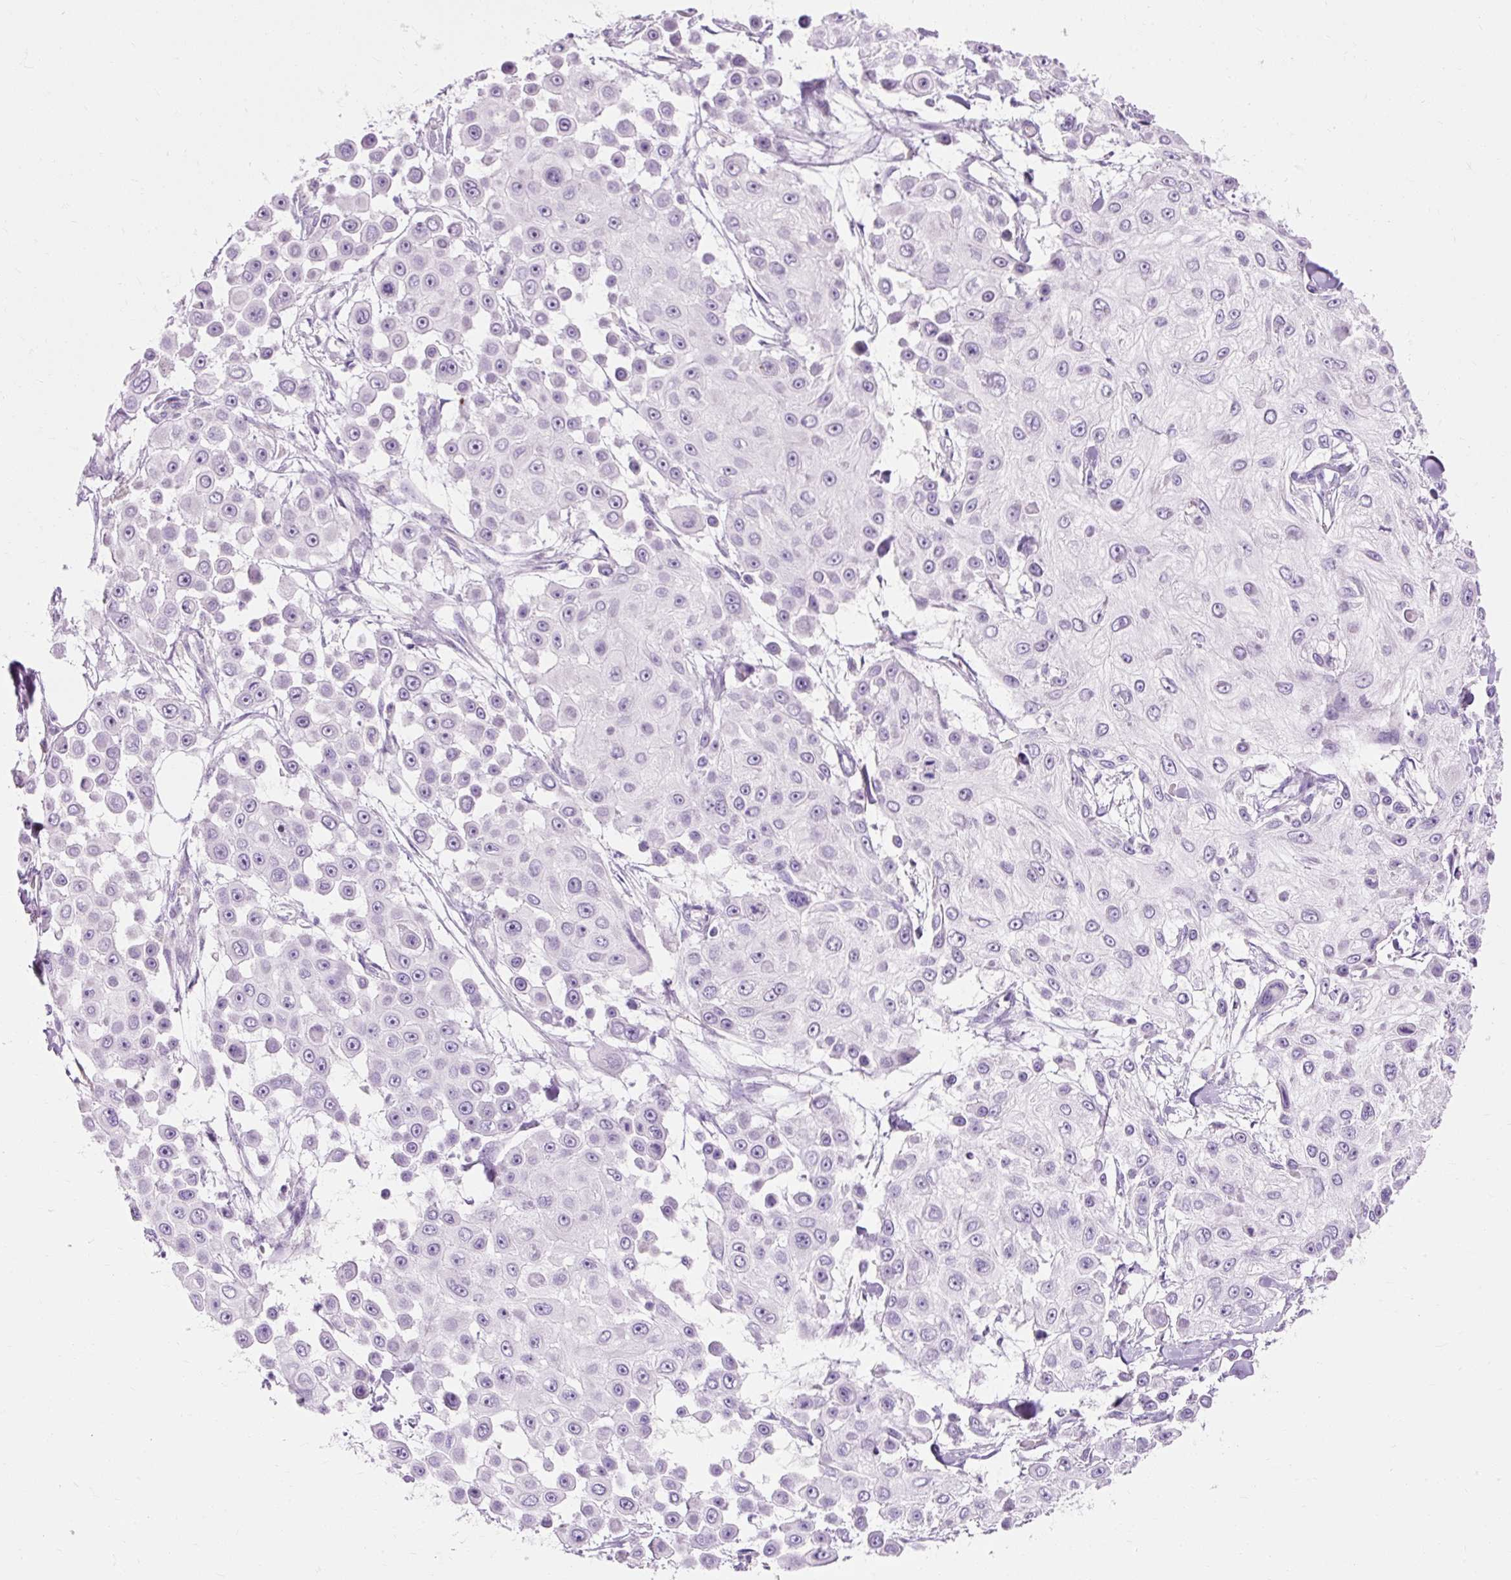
{"staining": {"intensity": "negative", "quantity": "none", "location": "none"}, "tissue": "skin cancer", "cell_type": "Tumor cells", "image_type": "cancer", "snomed": [{"axis": "morphology", "description": "Squamous cell carcinoma, NOS"}, {"axis": "topography", "description": "Skin"}], "caption": "A high-resolution photomicrograph shows IHC staining of skin cancer, which reveals no significant positivity in tumor cells. (DAB immunohistochemistry, high magnification).", "gene": "CLDN25", "patient": {"sex": "male", "age": 67}}